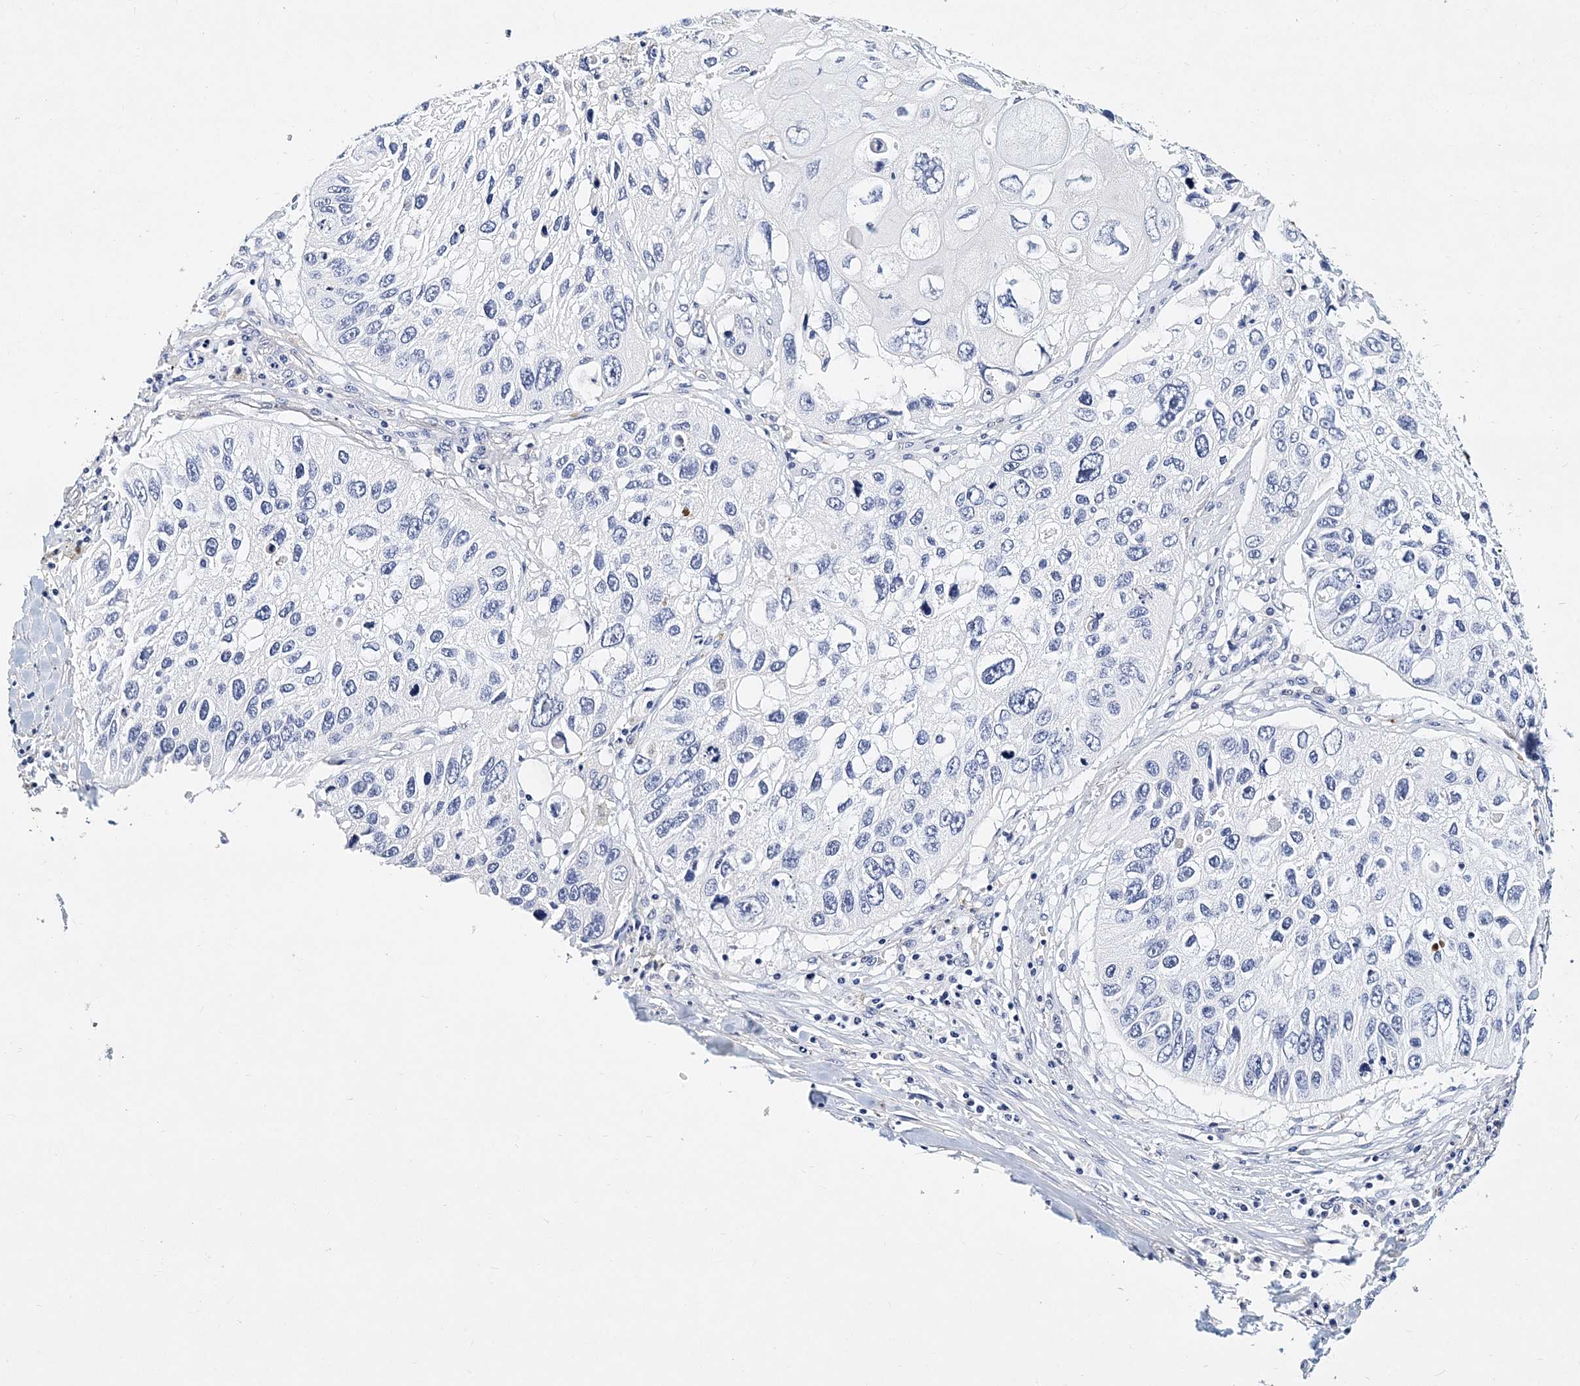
{"staining": {"intensity": "negative", "quantity": "none", "location": "none"}, "tissue": "lung cancer", "cell_type": "Tumor cells", "image_type": "cancer", "snomed": [{"axis": "morphology", "description": "Squamous cell carcinoma, NOS"}, {"axis": "topography", "description": "Lung"}], "caption": "IHC of human squamous cell carcinoma (lung) demonstrates no staining in tumor cells.", "gene": "ITGA2B", "patient": {"sex": "male", "age": 61}}